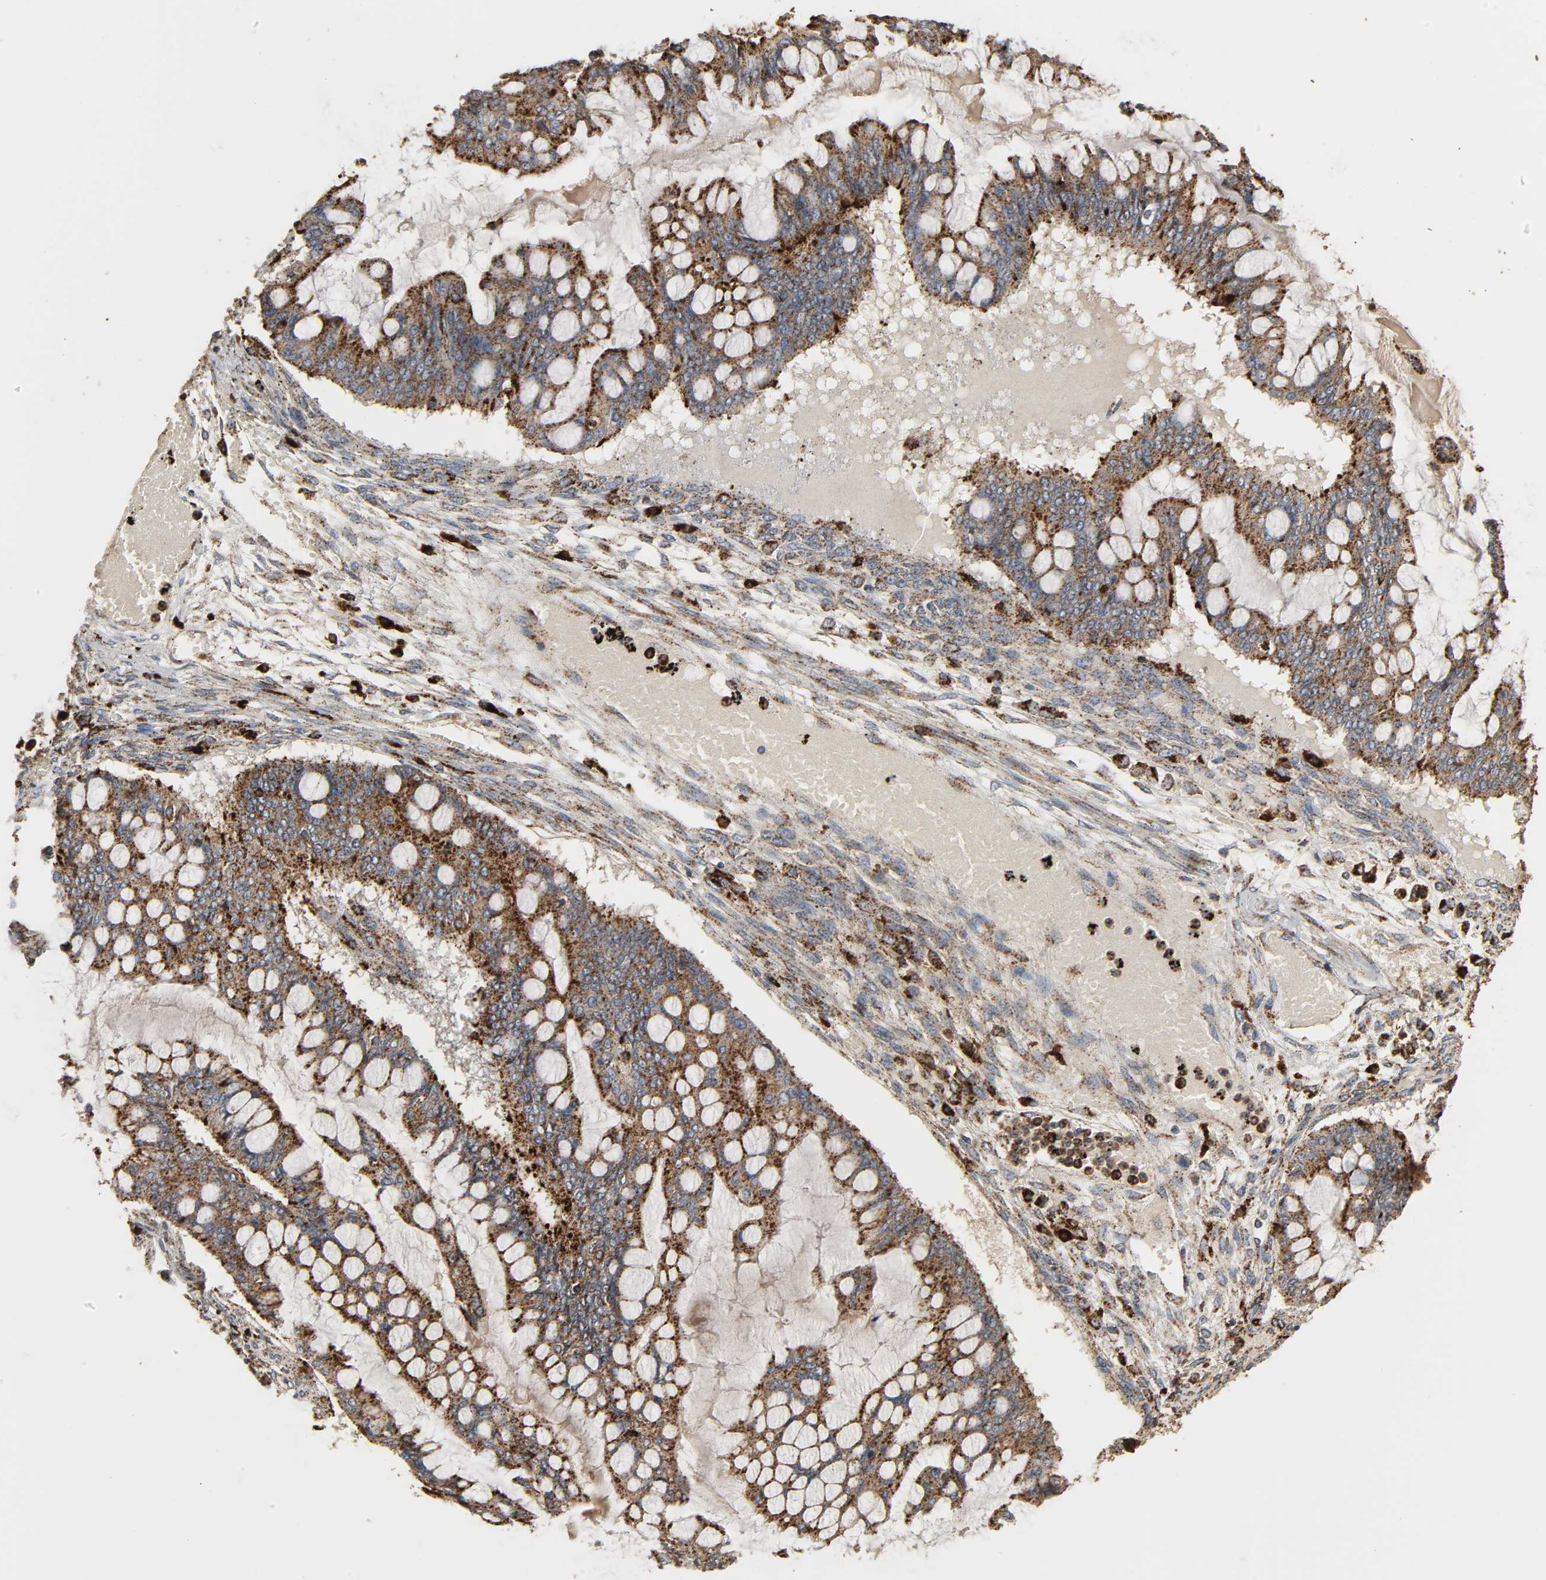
{"staining": {"intensity": "strong", "quantity": ">75%", "location": "cytoplasmic/membranous"}, "tissue": "ovarian cancer", "cell_type": "Tumor cells", "image_type": "cancer", "snomed": [{"axis": "morphology", "description": "Cystadenocarcinoma, mucinous, NOS"}, {"axis": "topography", "description": "Ovary"}], "caption": "Brown immunohistochemical staining in human ovarian mucinous cystadenocarcinoma reveals strong cytoplasmic/membranous expression in approximately >75% of tumor cells.", "gene": "PSAP", "patient": {"sex": "female", "age": 73}}